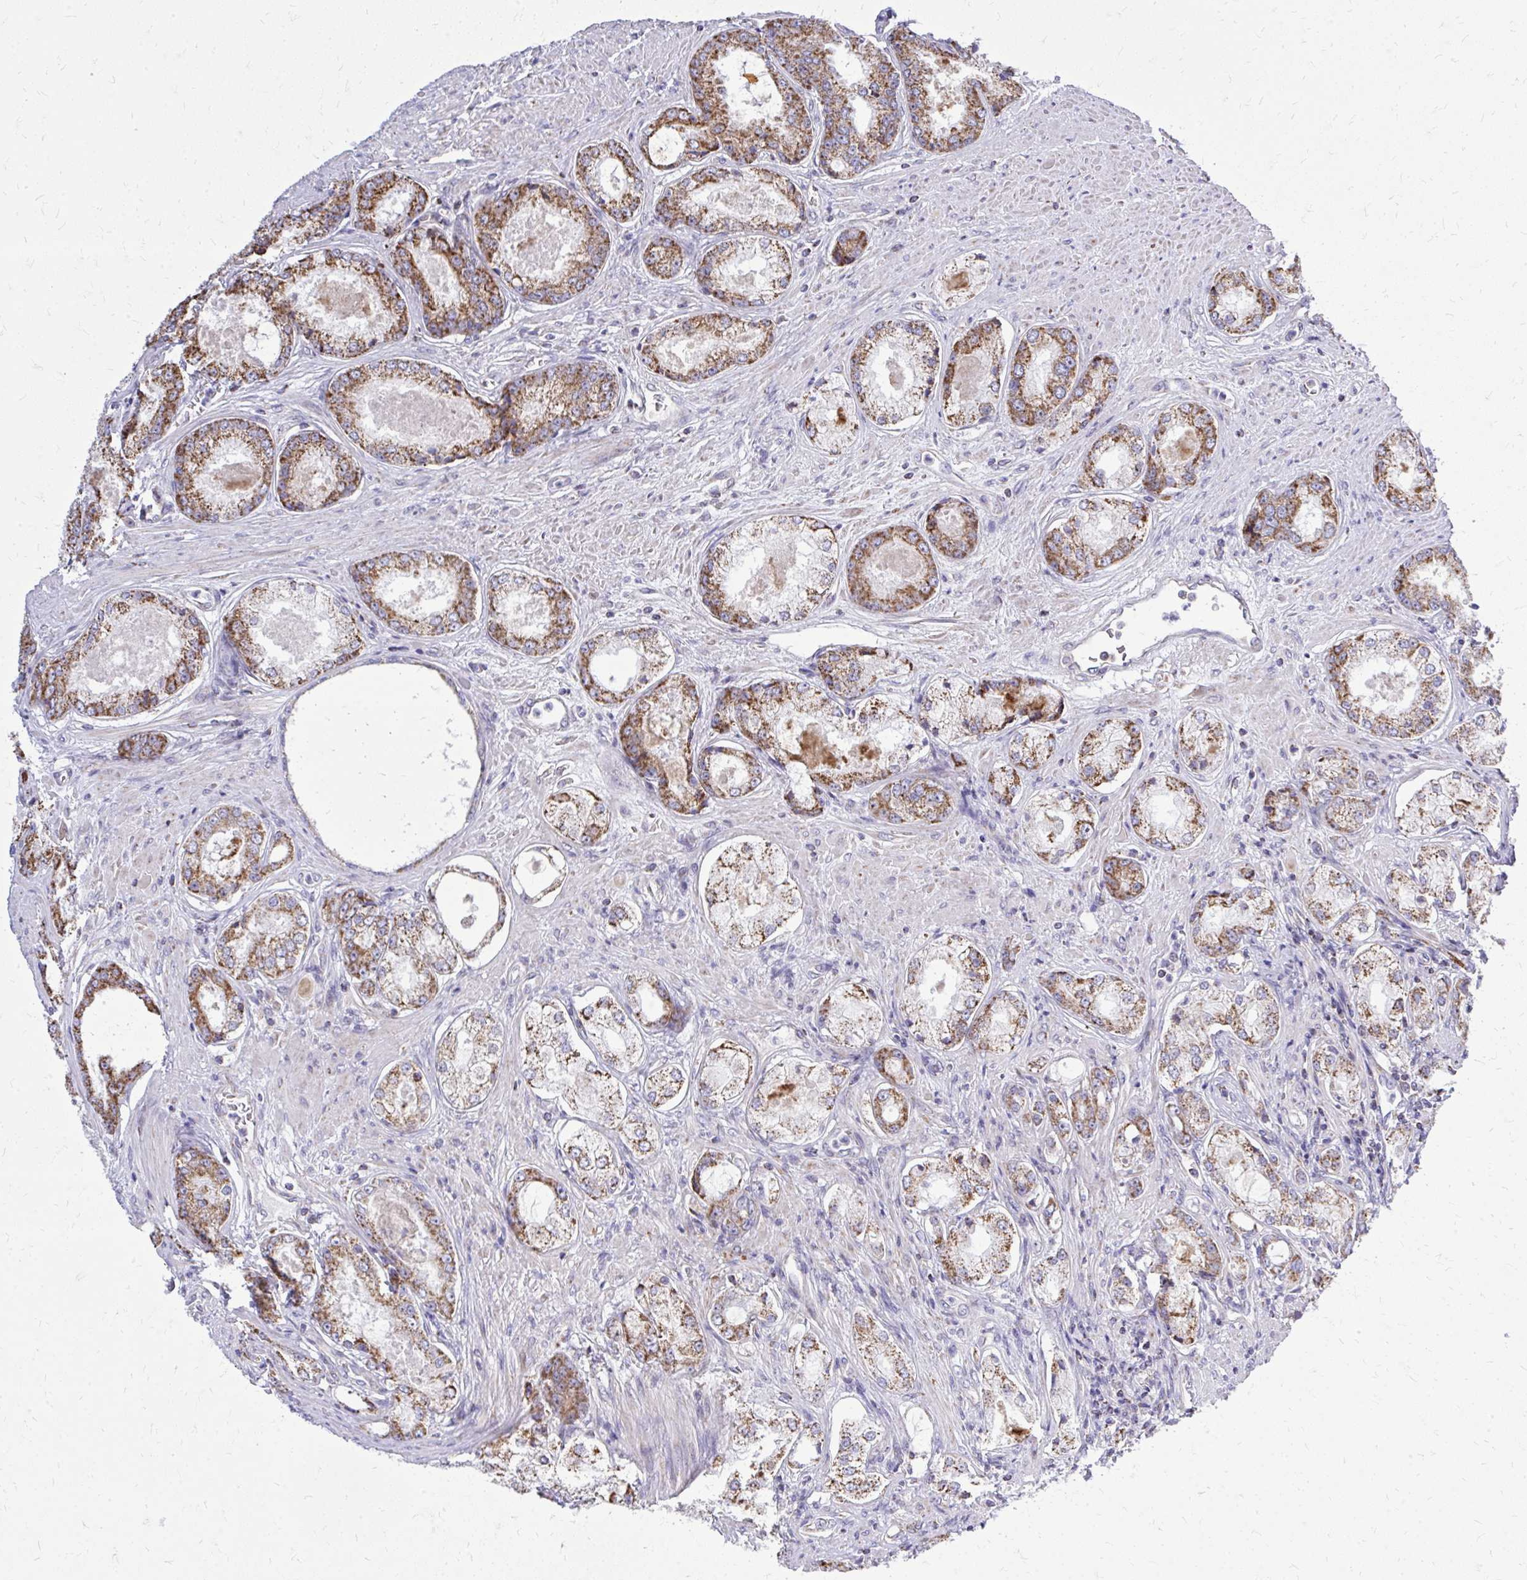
{"staining": {"intensity": "strong", "quantity": ">75%", "location": "cytoplasmic/membranous"}, "tissue": "prostate cancer", "cell_type": "Tumor cells", "image_type": "cancer", "snomed": [{"axis": "morphology", "description": "Adenocarcinoma, Low grade"}, {"axis": "topography", "description": "Prostate"}], "caption": "High-magnification brightfield microscopy of prostate cancer (adenocarcinoma (low-grade)) stained with DAB (brown) and counterstained with hematoxylin (blue). tumor cells exhibit strong cytoplasmic/membranous positivity is seen in approximately>75% of cells.", "gene": "ZNF362", "patient": {"sex": "male", "age": 68}}